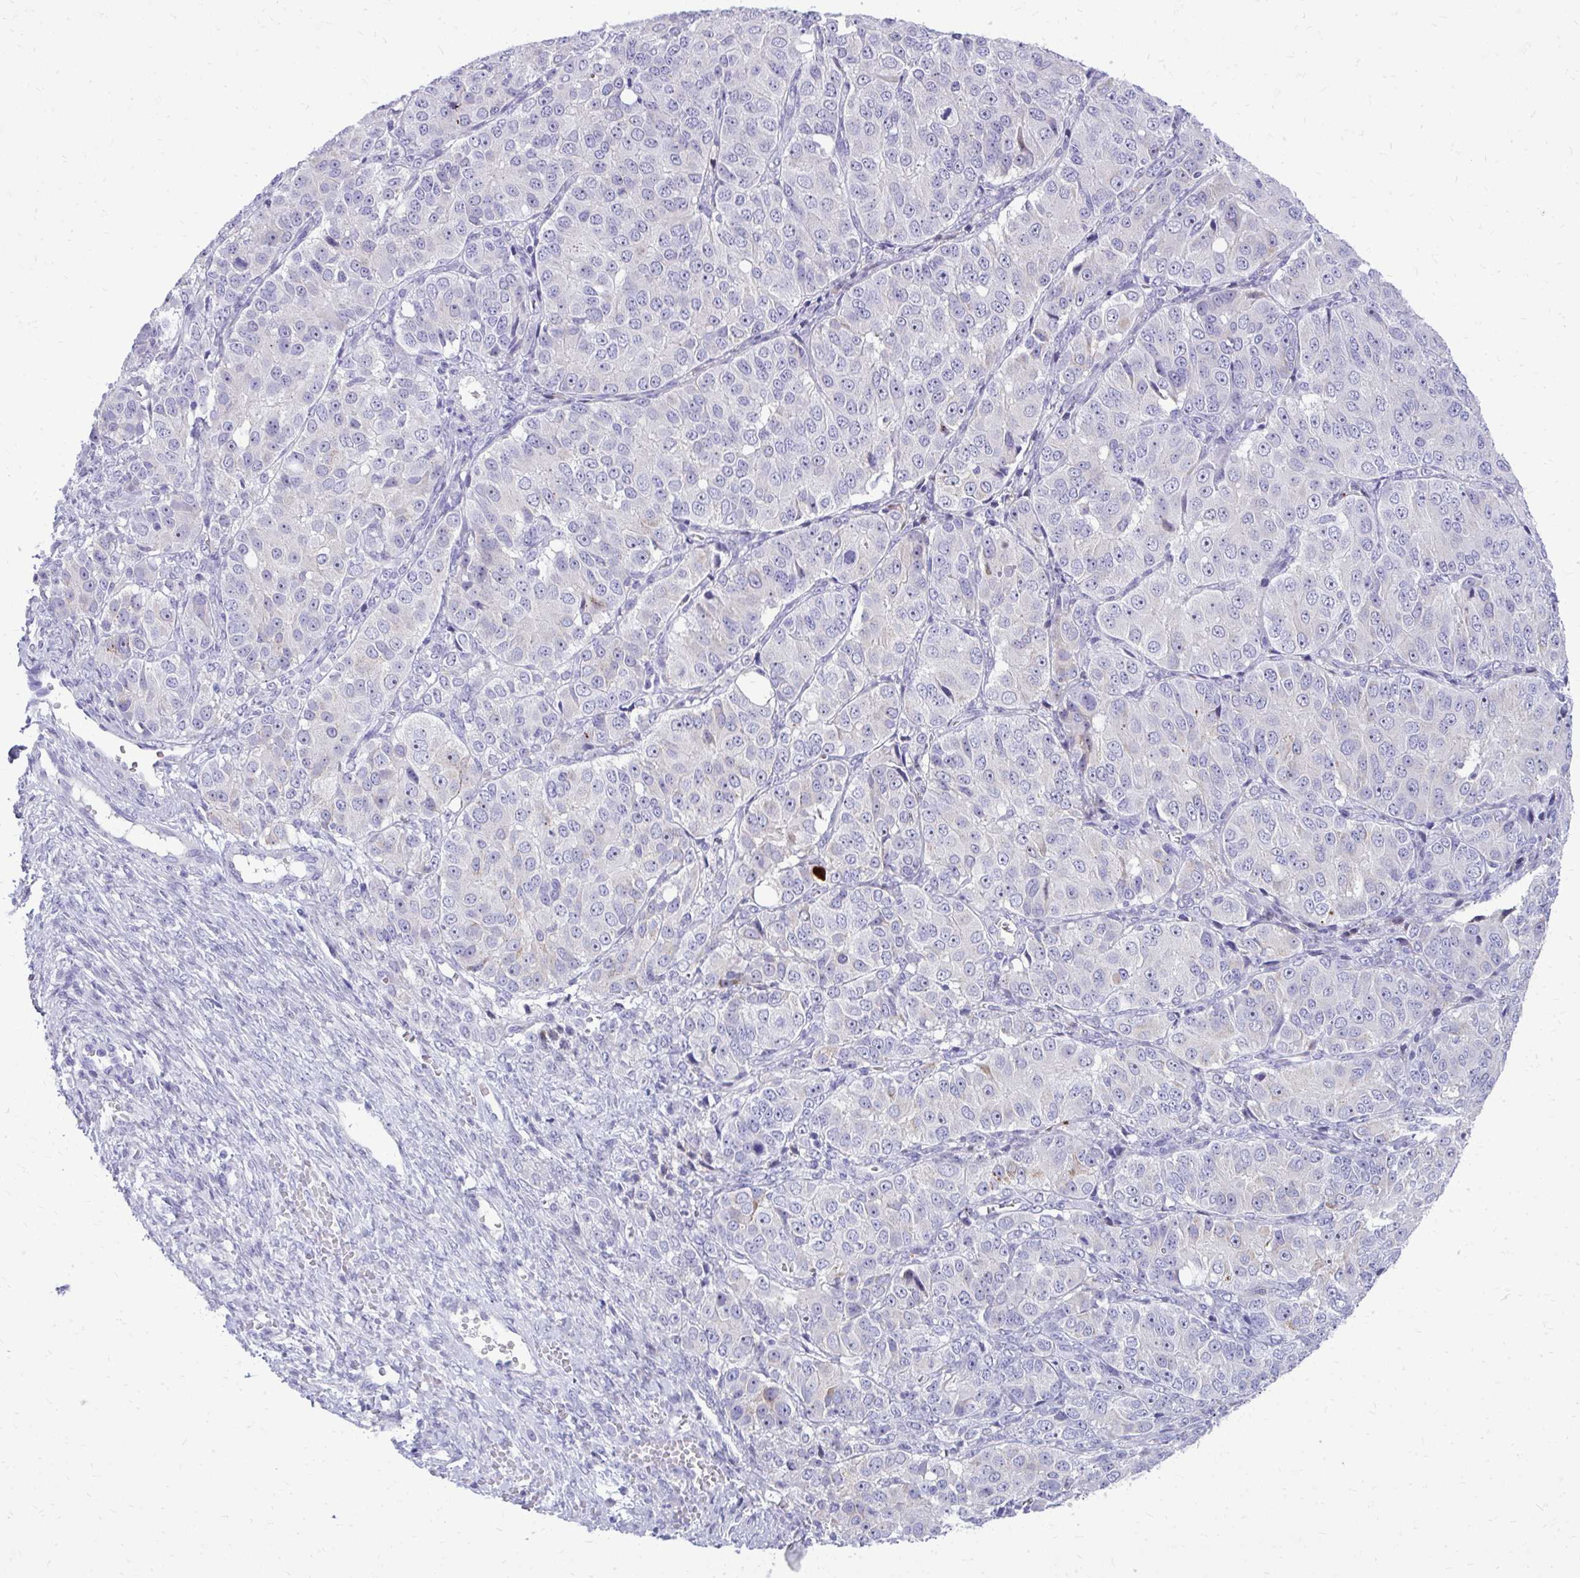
{"staining": {"intensity": "negative", "quantity": "none", "location": "none"}, "tissue": "ovarian cancer", "cell_type": "Tumor cells", "image_type": "cancer", "snomed": [{"axis": "morphology", "description": "Carcinoma, endometroid"}, {"axis": "topography", "description": "Ovary"}], "caption": "Ovarian cancer (endometroid carcinoma) stained for a protein using immunohistochemistry (IHC) exhibits no positivity tumor cells.", "gene": "BCL6B", "patient": {"sex": "female", "age": 51}}